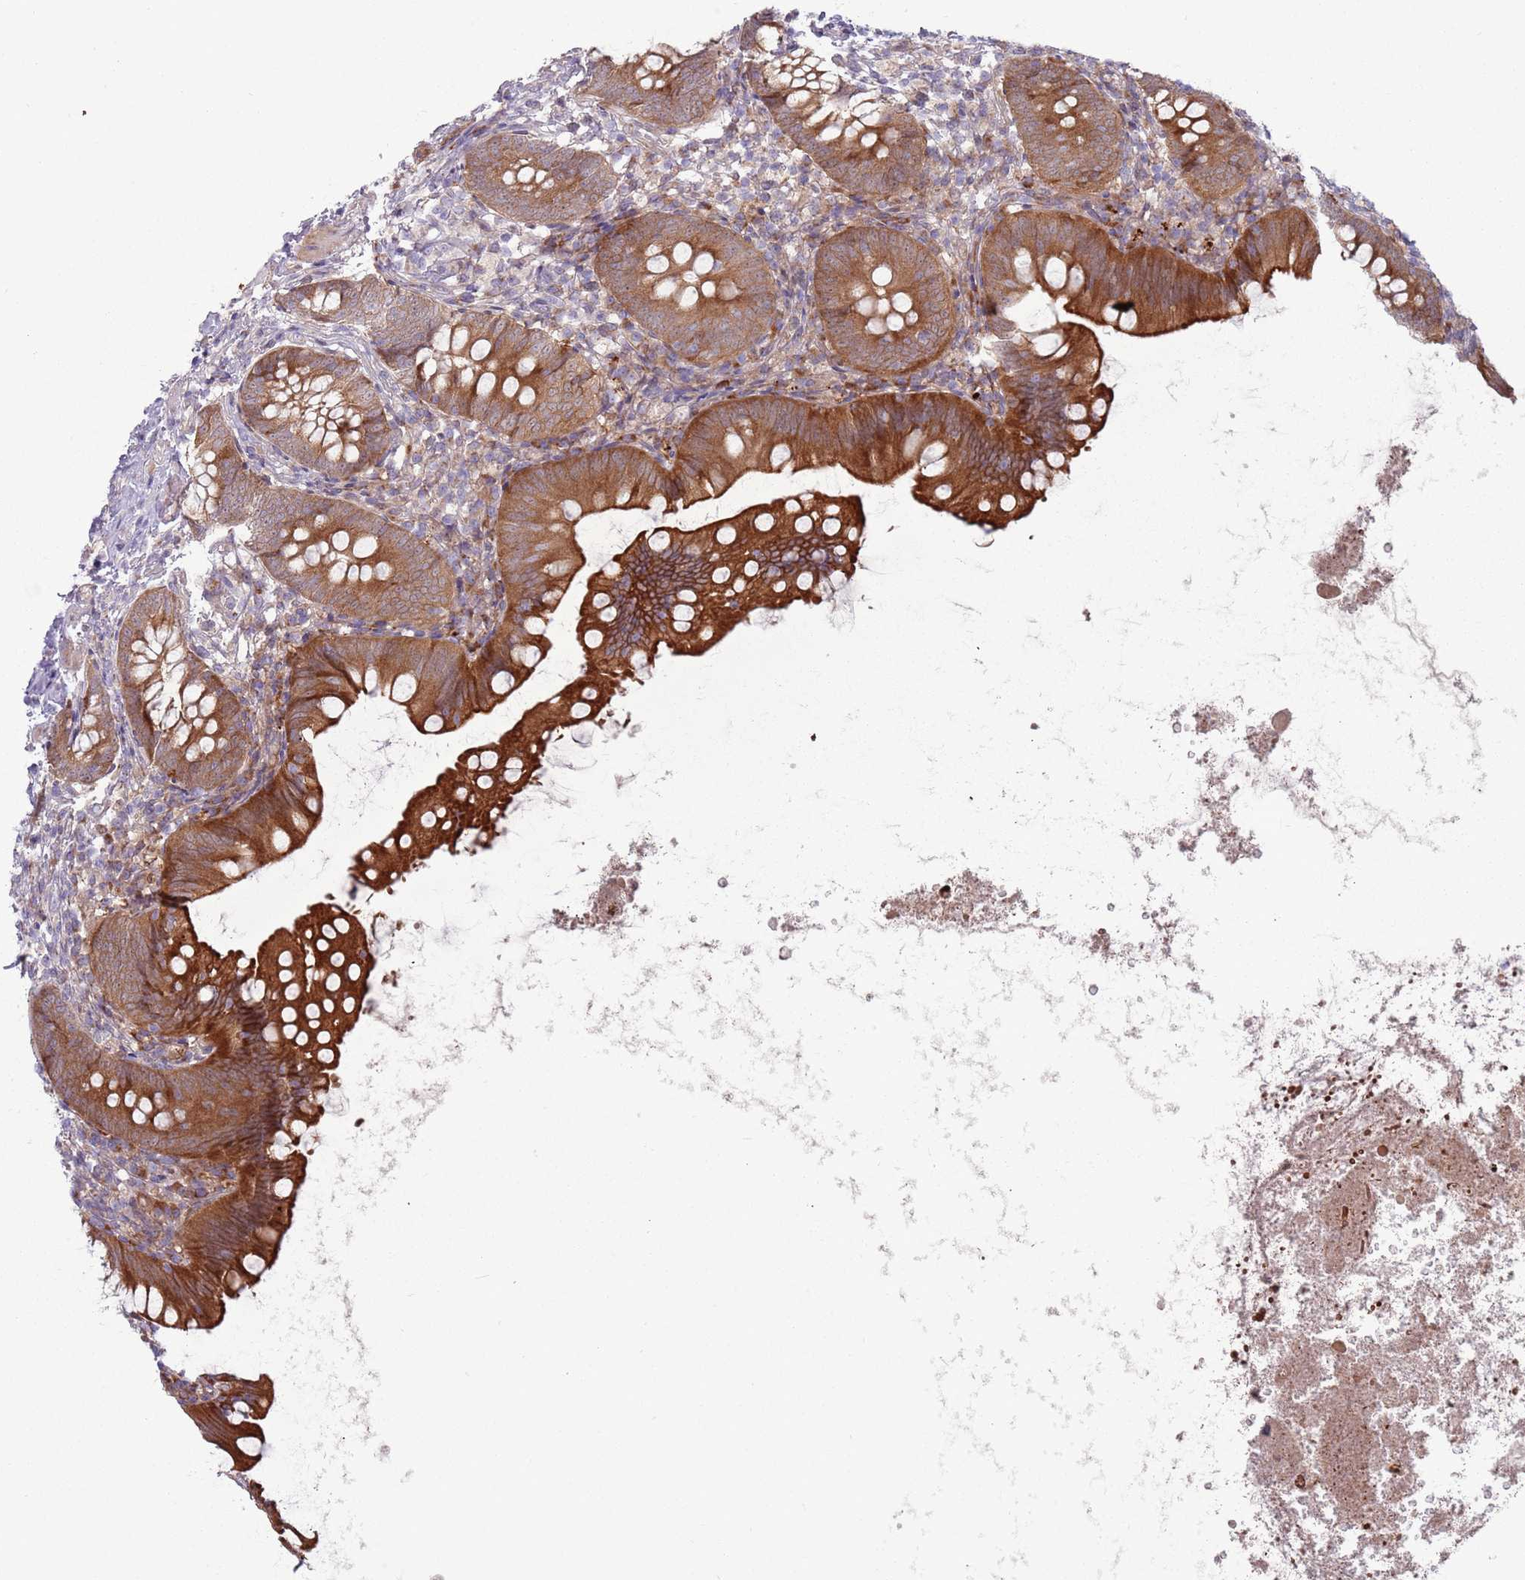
{"staining": {"intensity": "strong", "quantity": "25%-75%", "location": "cytoplasmic/membranous"}, "tissue": "appendix", "cell_type": "Glandular cells", "image_type": "normal", "snomed": [{"axis": "morphology", "description": "Normal tissue, NOS"}, {"axis": "topography", "description": "Appendix"}], "caption": "The immunohistochemical stain shows strong cytoplasmic/membranous expression in glandular cells of normal appendix.", "gene": "CCDC150", "patient": {"sex": "female", "age": 62}}